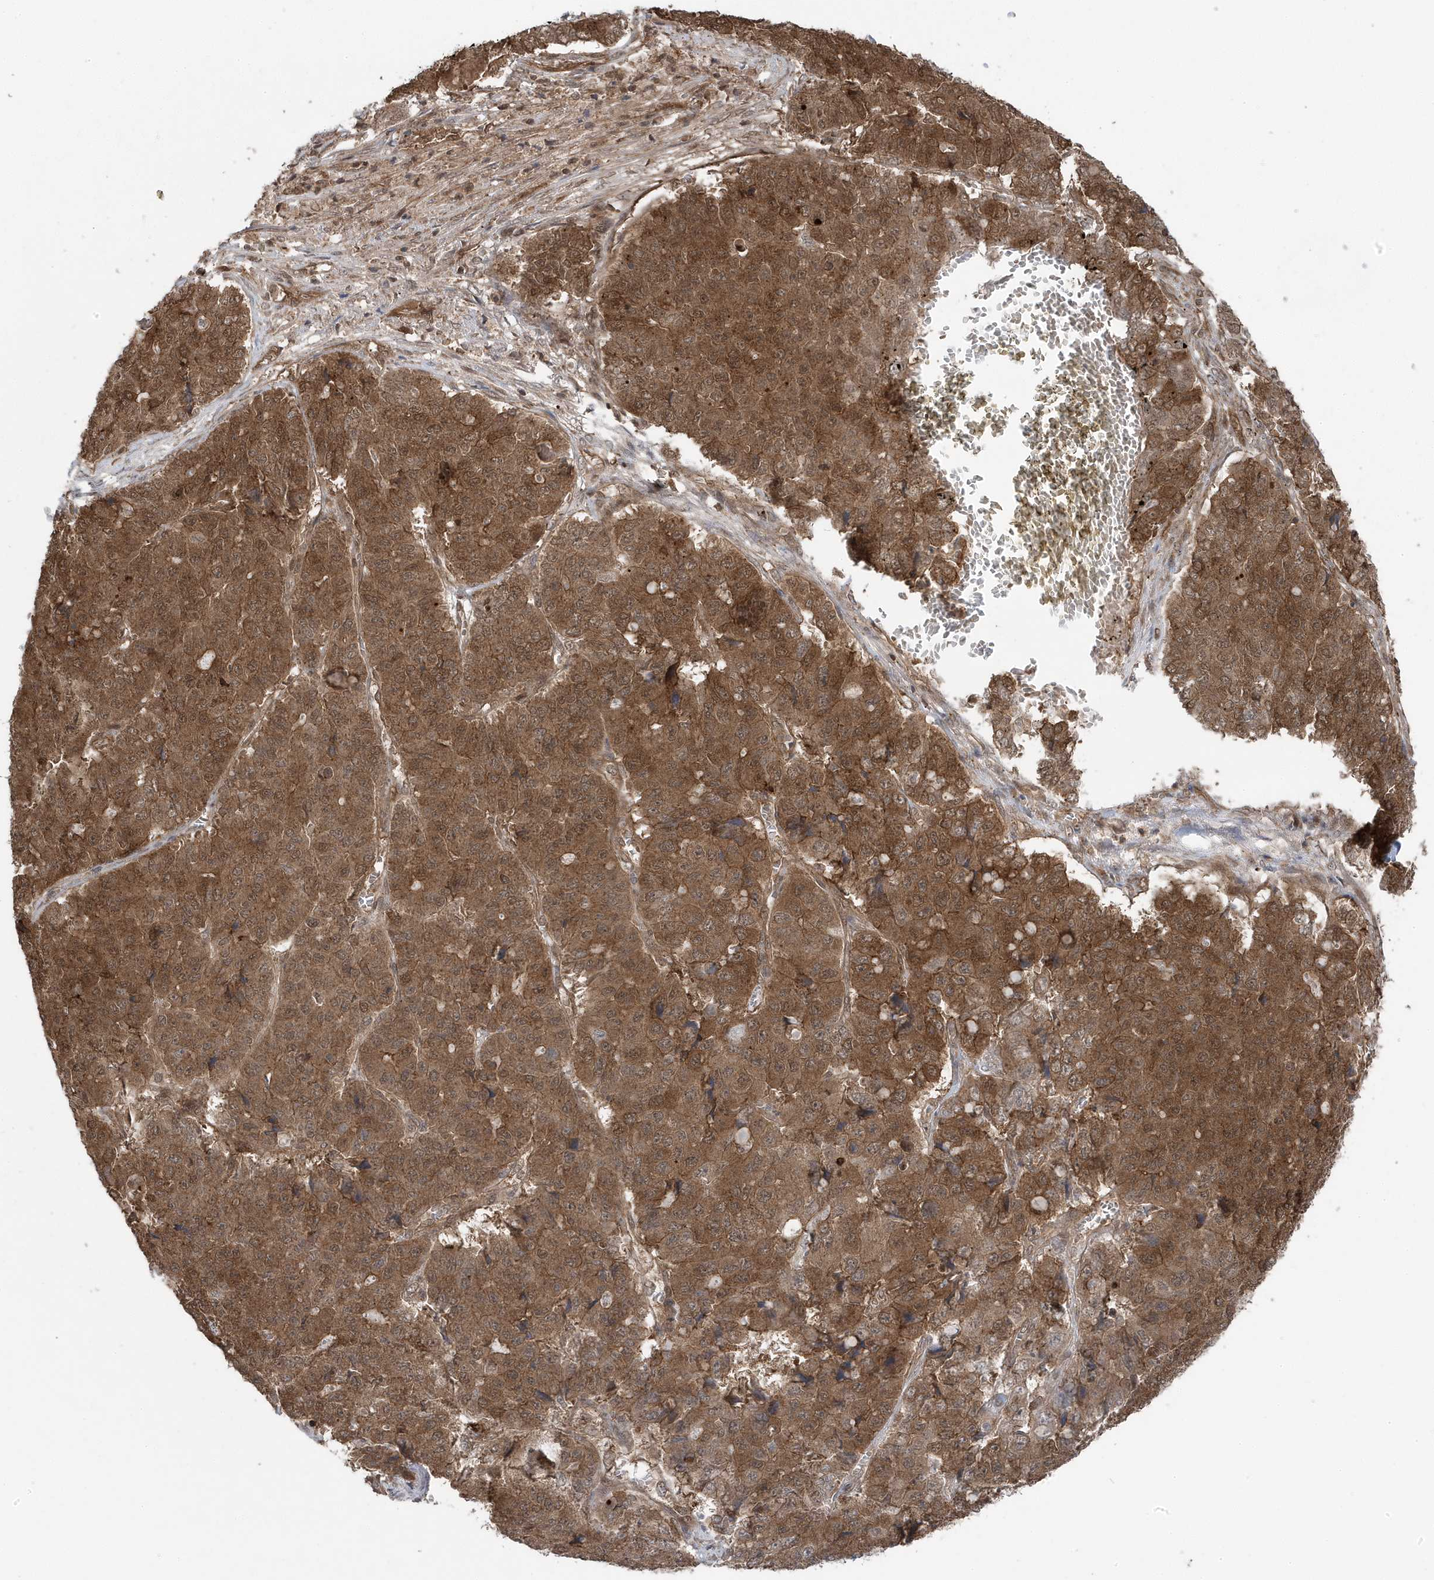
{"staining": {"intensity": "moderate", "quantity": ">75%", "location": "cytoplasmic/membranous"}, "tissue": "pancreatic cancer", "cell_type": "Tumor cells", "image_type": "cancer", "snomed": [{"axis": "morphology", "description": "Adenocarcinoma, NOS"}, {"axis": "topography", "description": "Pancreas"}], "caption": "Pancreatic adenocarcinoma stained with DAB immunohistochemistry (IHC) exhibits medium levels of moderate cytoplasmic/membranous expression in approximately >75% of tumor cells.", "gene": "MAPK1IP1L", "patient": {"sex": "male", "age": 50}}